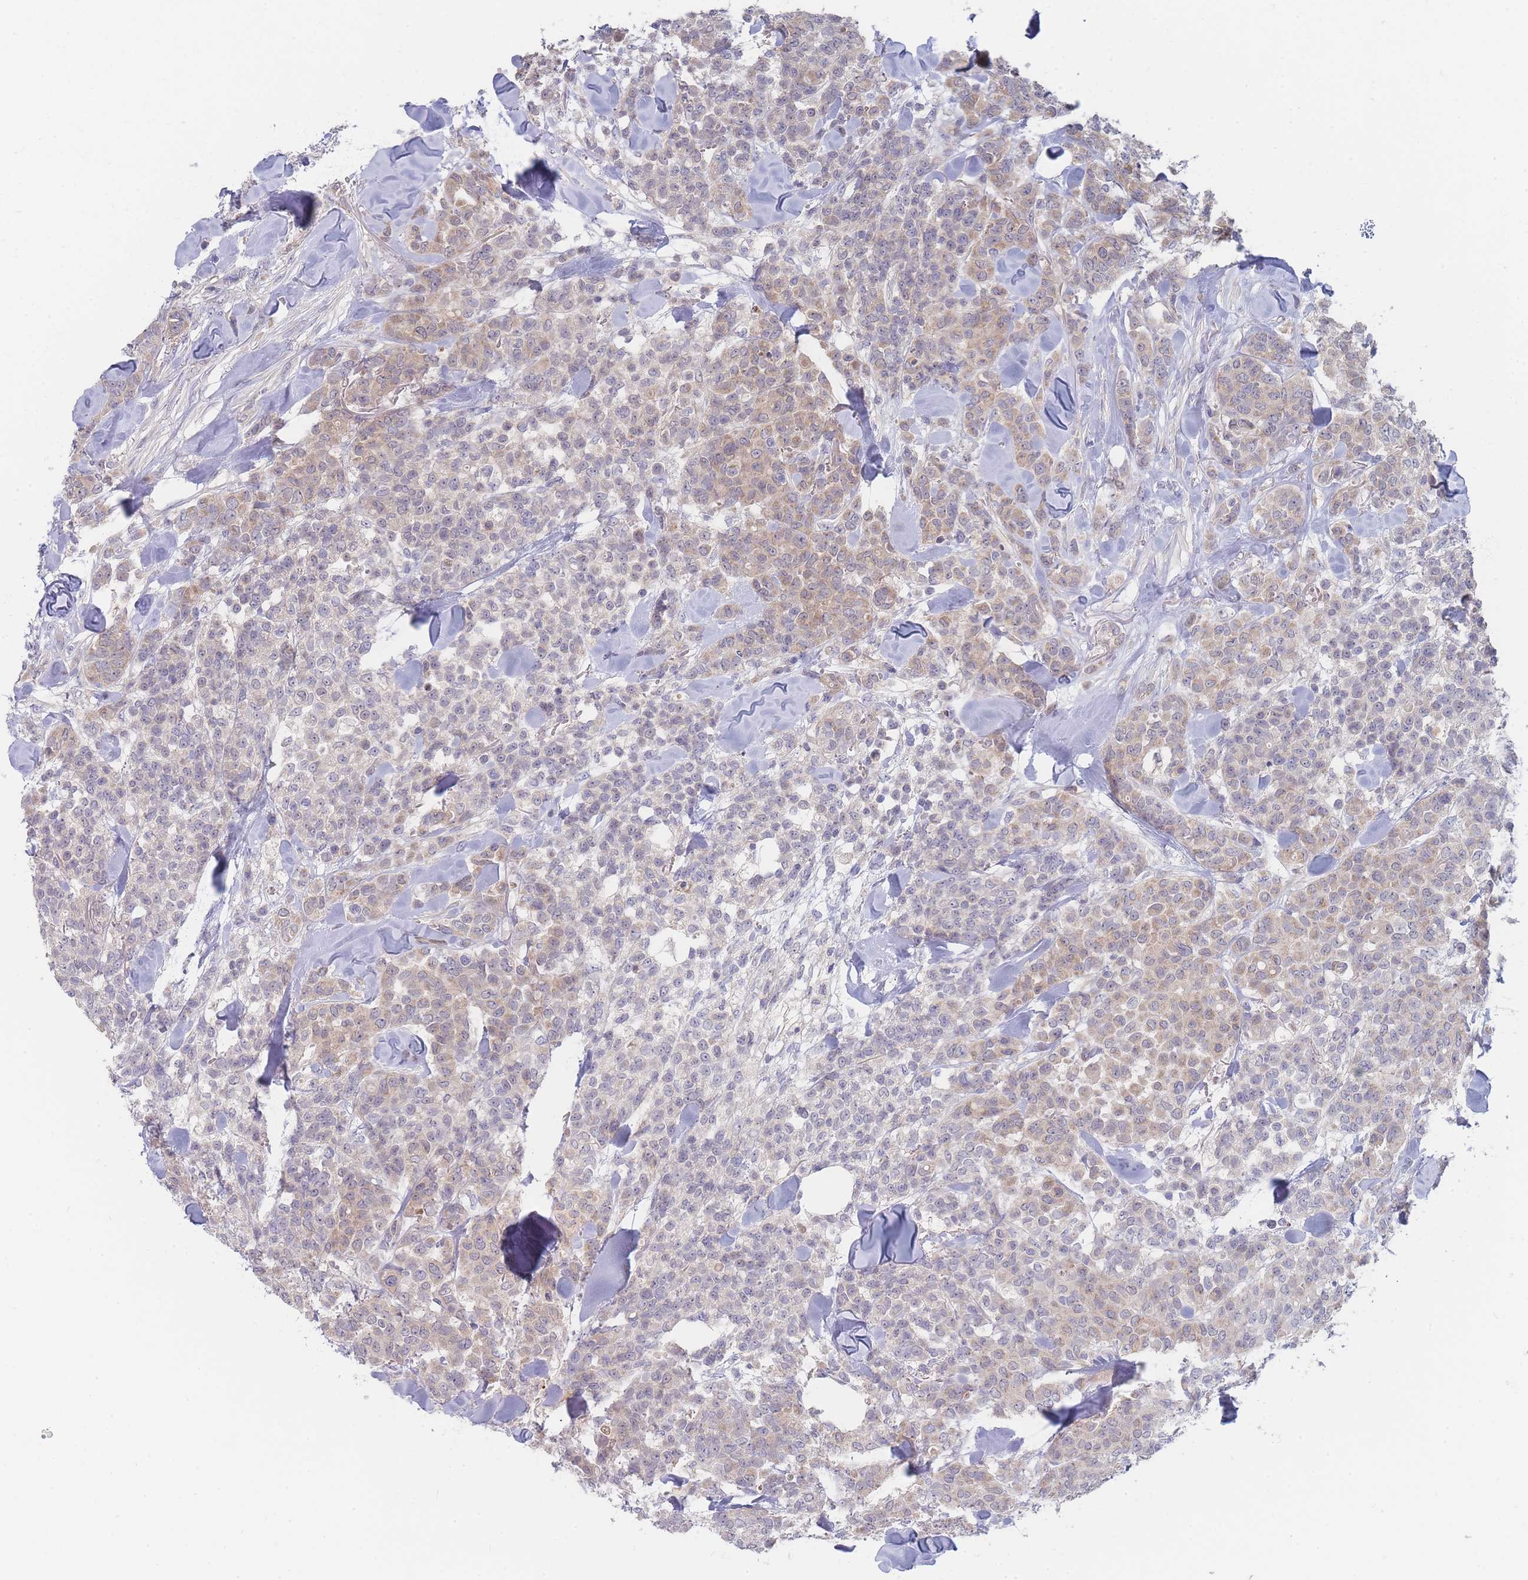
{"staining": {"intensity": "weak", "quantity": "25%-75%", "location": "cytoplasmic/membranous"}, "tissue": "breast cancer", "cell_type": "Tumor cells", "image_type": "cancer", "snomed": [{"axis": "morphology", "description": "Lobular carcinoma"}, {"axis": "topography", "description": "Breast"}], "caption": "This is an image of immunohistochemistry staining of lobular carcinoma (breast), which shows weak expression in the cytoplasmic/membranous of tumor cells.", "gene": "NUB1", "patient": {"sex": "female", "age": 91}}